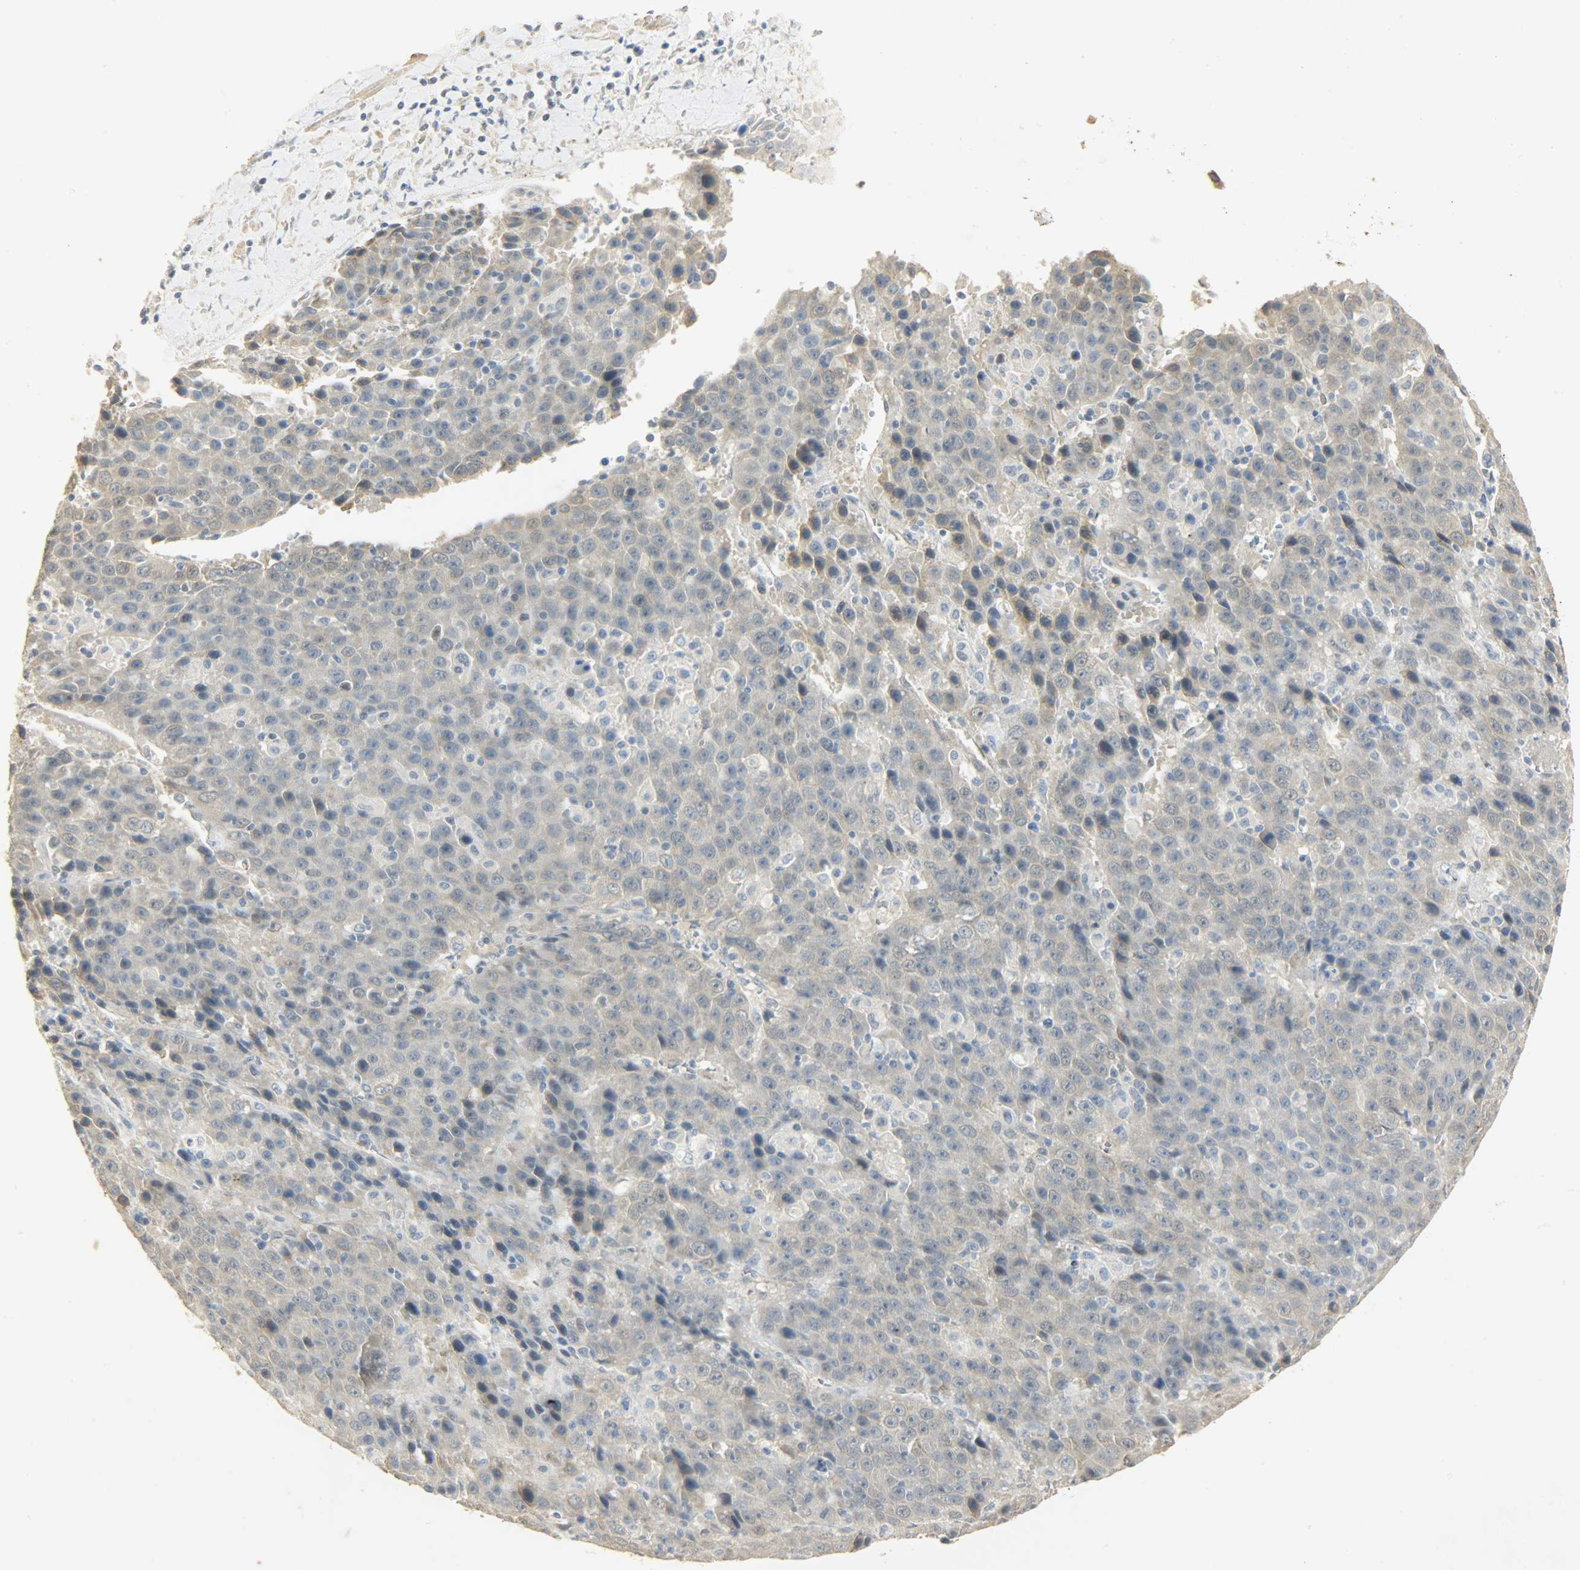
{"staining": {"intensity": "moderate", "quantity": "<25%", "location": "cytoplasmic/membranous"}, "tissue": "liver cancer", "cell_type": "Tumor cells", "image_type": "cancer", "snomed": [{"axis": "morphology", "description": "Carcinoma, Hepatocellular, NOS"}, {"axis": "topography", "description": "Liver"}], "caption": "Hepatocellular carcinoma (liver) tissue exhibits moderate cytoplasmic/membranous expression in approximately <25% of tumor cells, visualized by immunohistochemistry.", "gene": "USP13", "patient": {"sex": "female", "age": 53}}